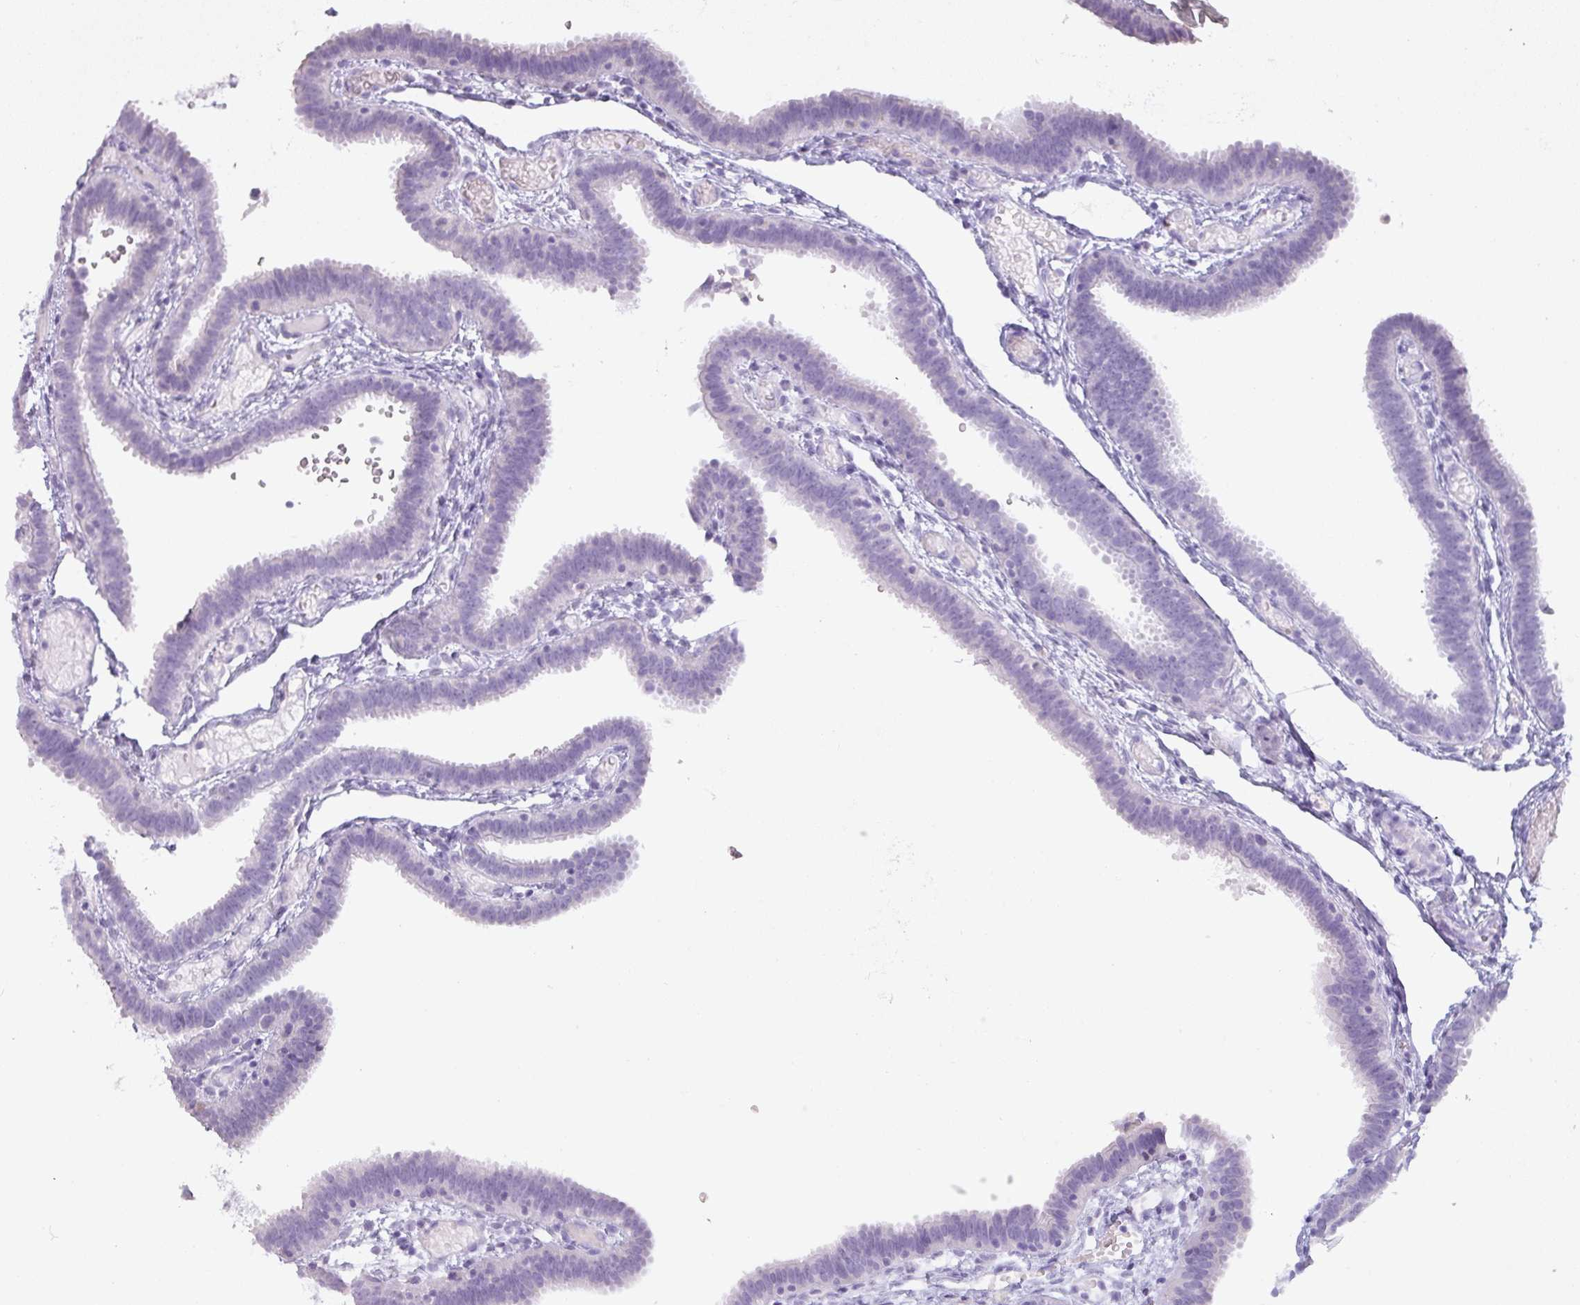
{"staining": {"intensity": "negative", "quantity": "none", "location": "none"}, "tissue": "fallopian tube", "cell_type": "Glandular cells", "image_type": "normal", "snomed": [{"axis": "morphology", "description": "Normal tissue, NOS"}, {"axis": "topography", "description": "Fallopian tube"}], "caption": "A high-resolution image shows immunohistochemistry (IHC) staining of unremarkable fallopian tube, which exhibits no significant staining in glandular cells. Nuclei are stained in blue.", "gene": "PGA3", "patient": {"sex": "female", "age": 37}}